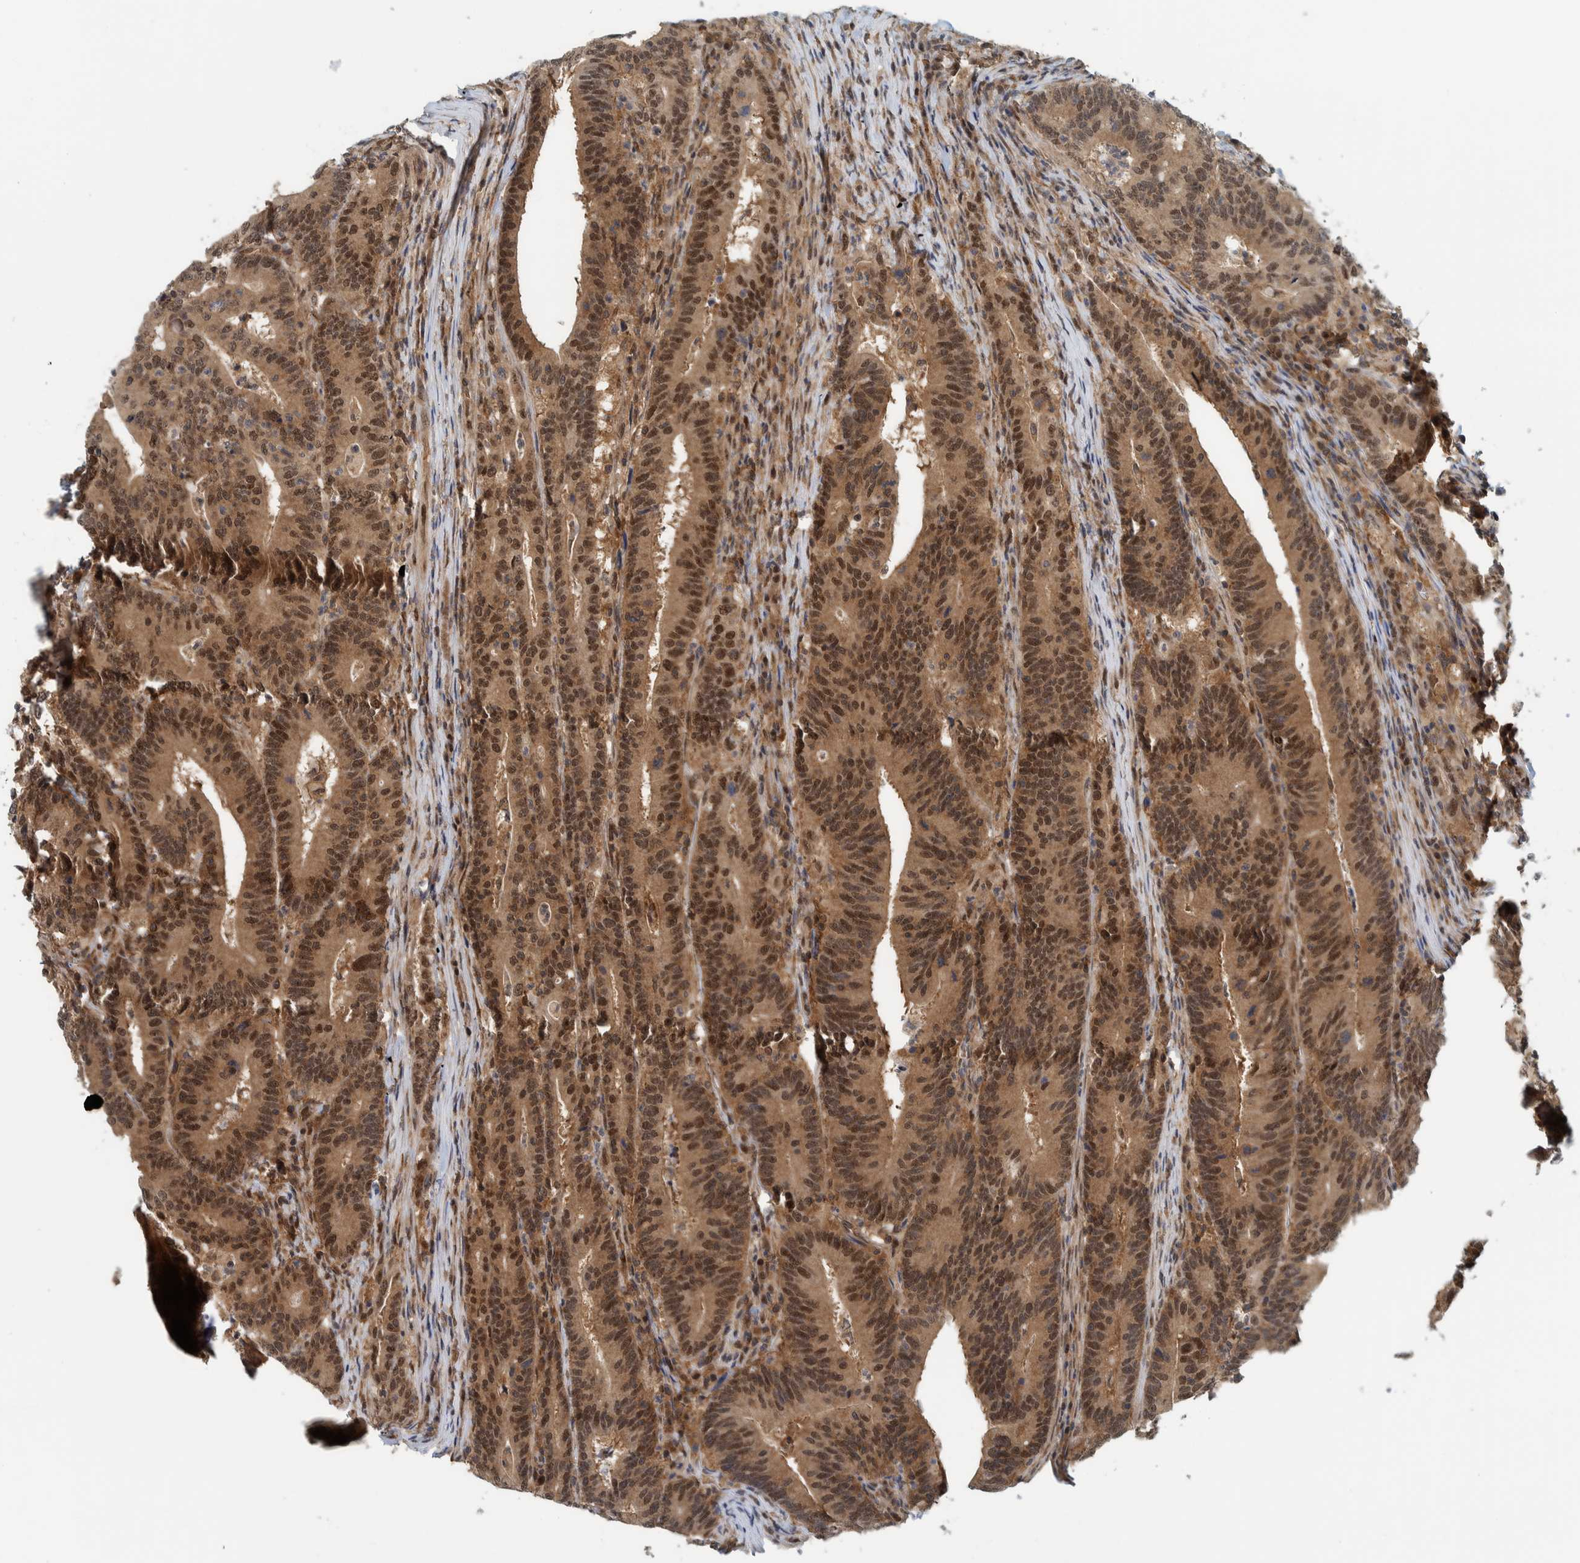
{"staining": {"intensity": "strong", "quantity": ">75%", "location": "cytoplasmic/membranous,nuclear"}, "tissue": "colorectal cancer", "cell_type": "Tumor cells", "image_type": "cancer", "snomed": [{"axis": "morphology", "description": "Adenocarcinoma, NOS"}, {"axis": "topography", "description": "Colon"}], "caption": "Human colorectal cancer (adenocarcinoma) stained for a protein (brown) exhibits strong cytoplasmic/membranous and nuclear positive positivity in approximately >75% of tumor cells.", "gene": "COPS3", "patient": {"sex": "female", "age": 66}}